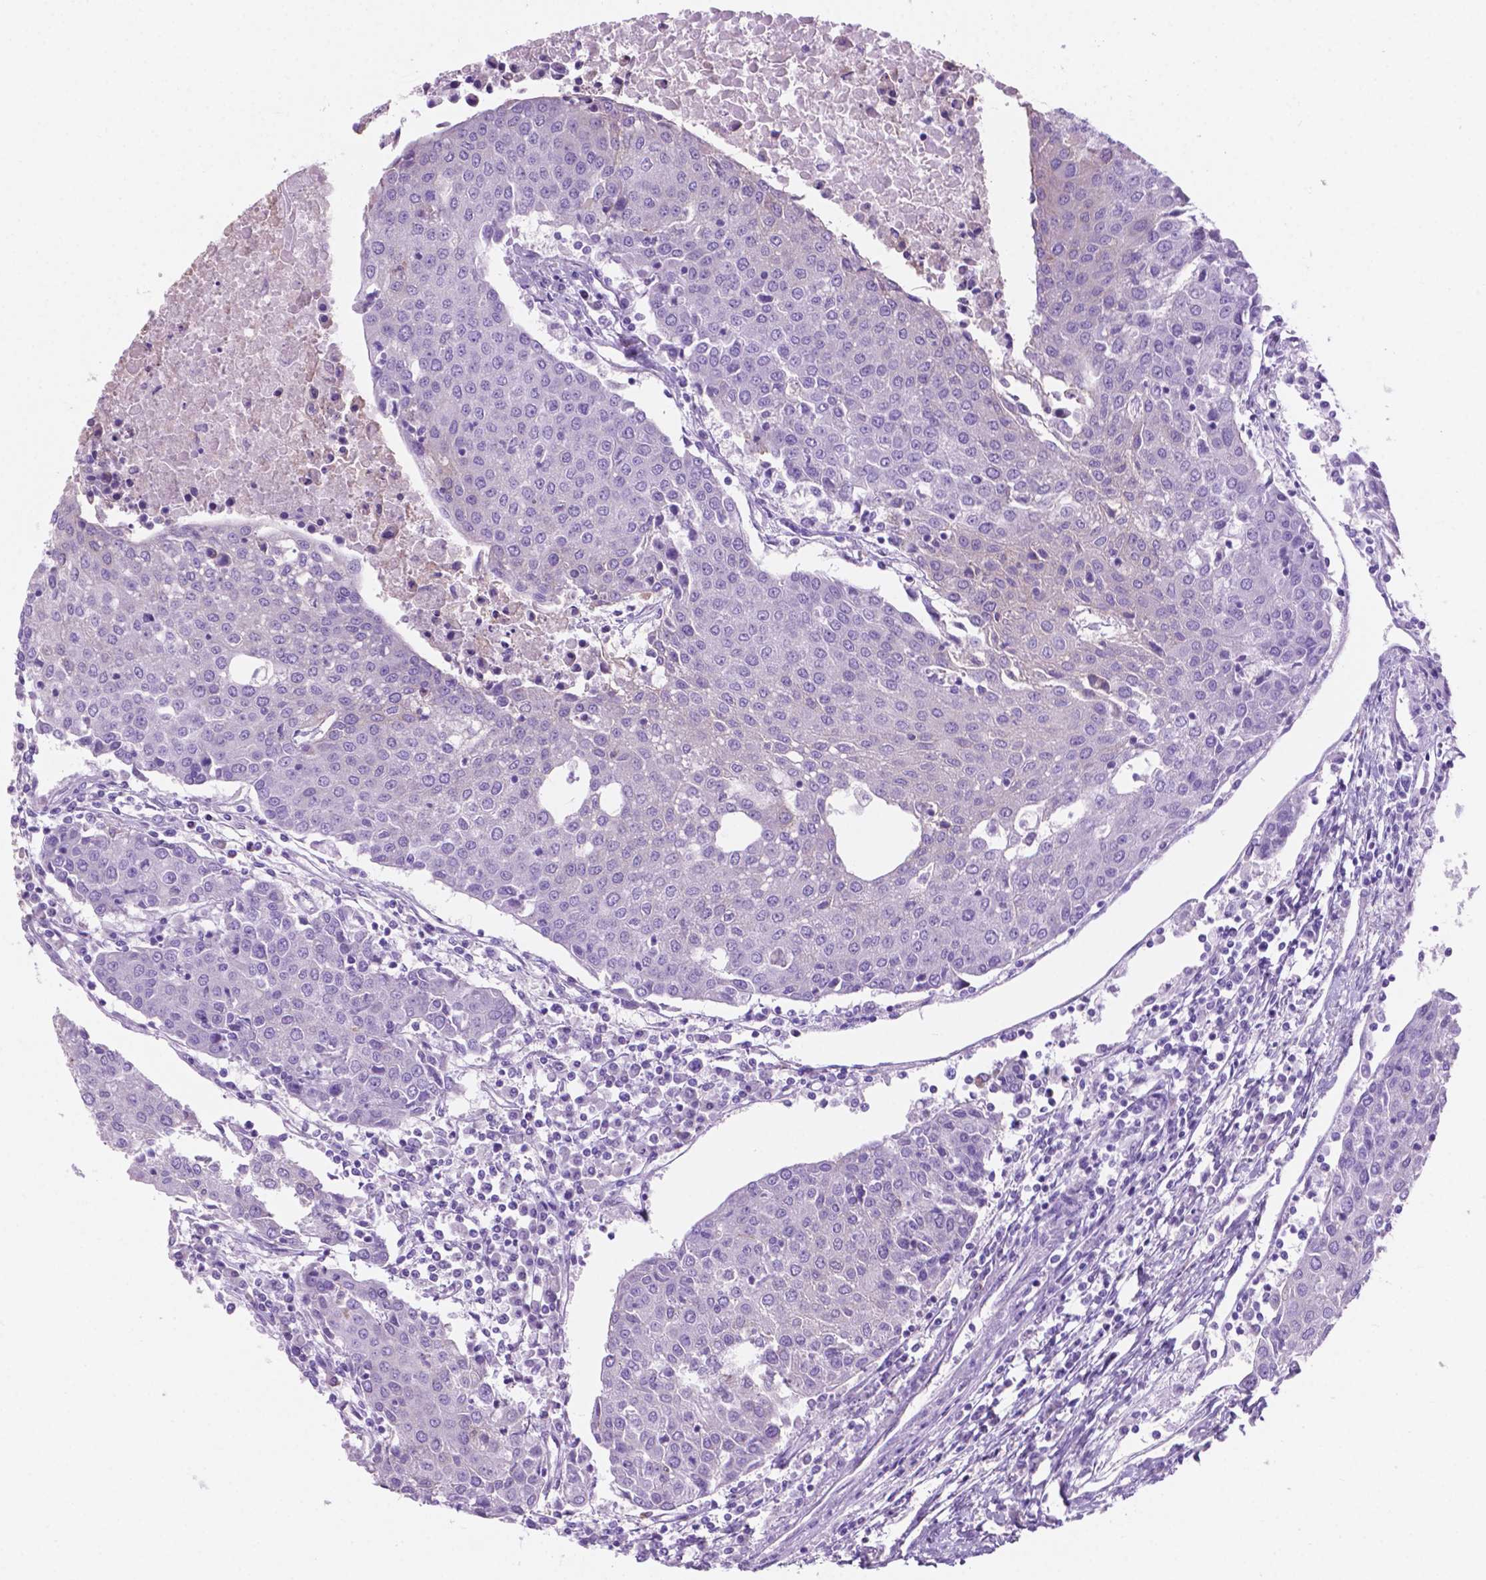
{"staining": {"intensity": "negative", "quantity": "none", "location": "none"}, "tissue": "urothelial cancer", "cell_type": "Tumor cells", "image_type": "cancer", "snomed": [{"axis": "morphology", "description": "Urothelial carcinoma, High grade"}, {"axis": "topography", "description": "Urinary bladder"}], "caption": "This is an IHC image of urothelial cancer. There is no expression in tumor cells.", "gene": "GRIN2B", "patient": {"sex": "female", "age": 85}}